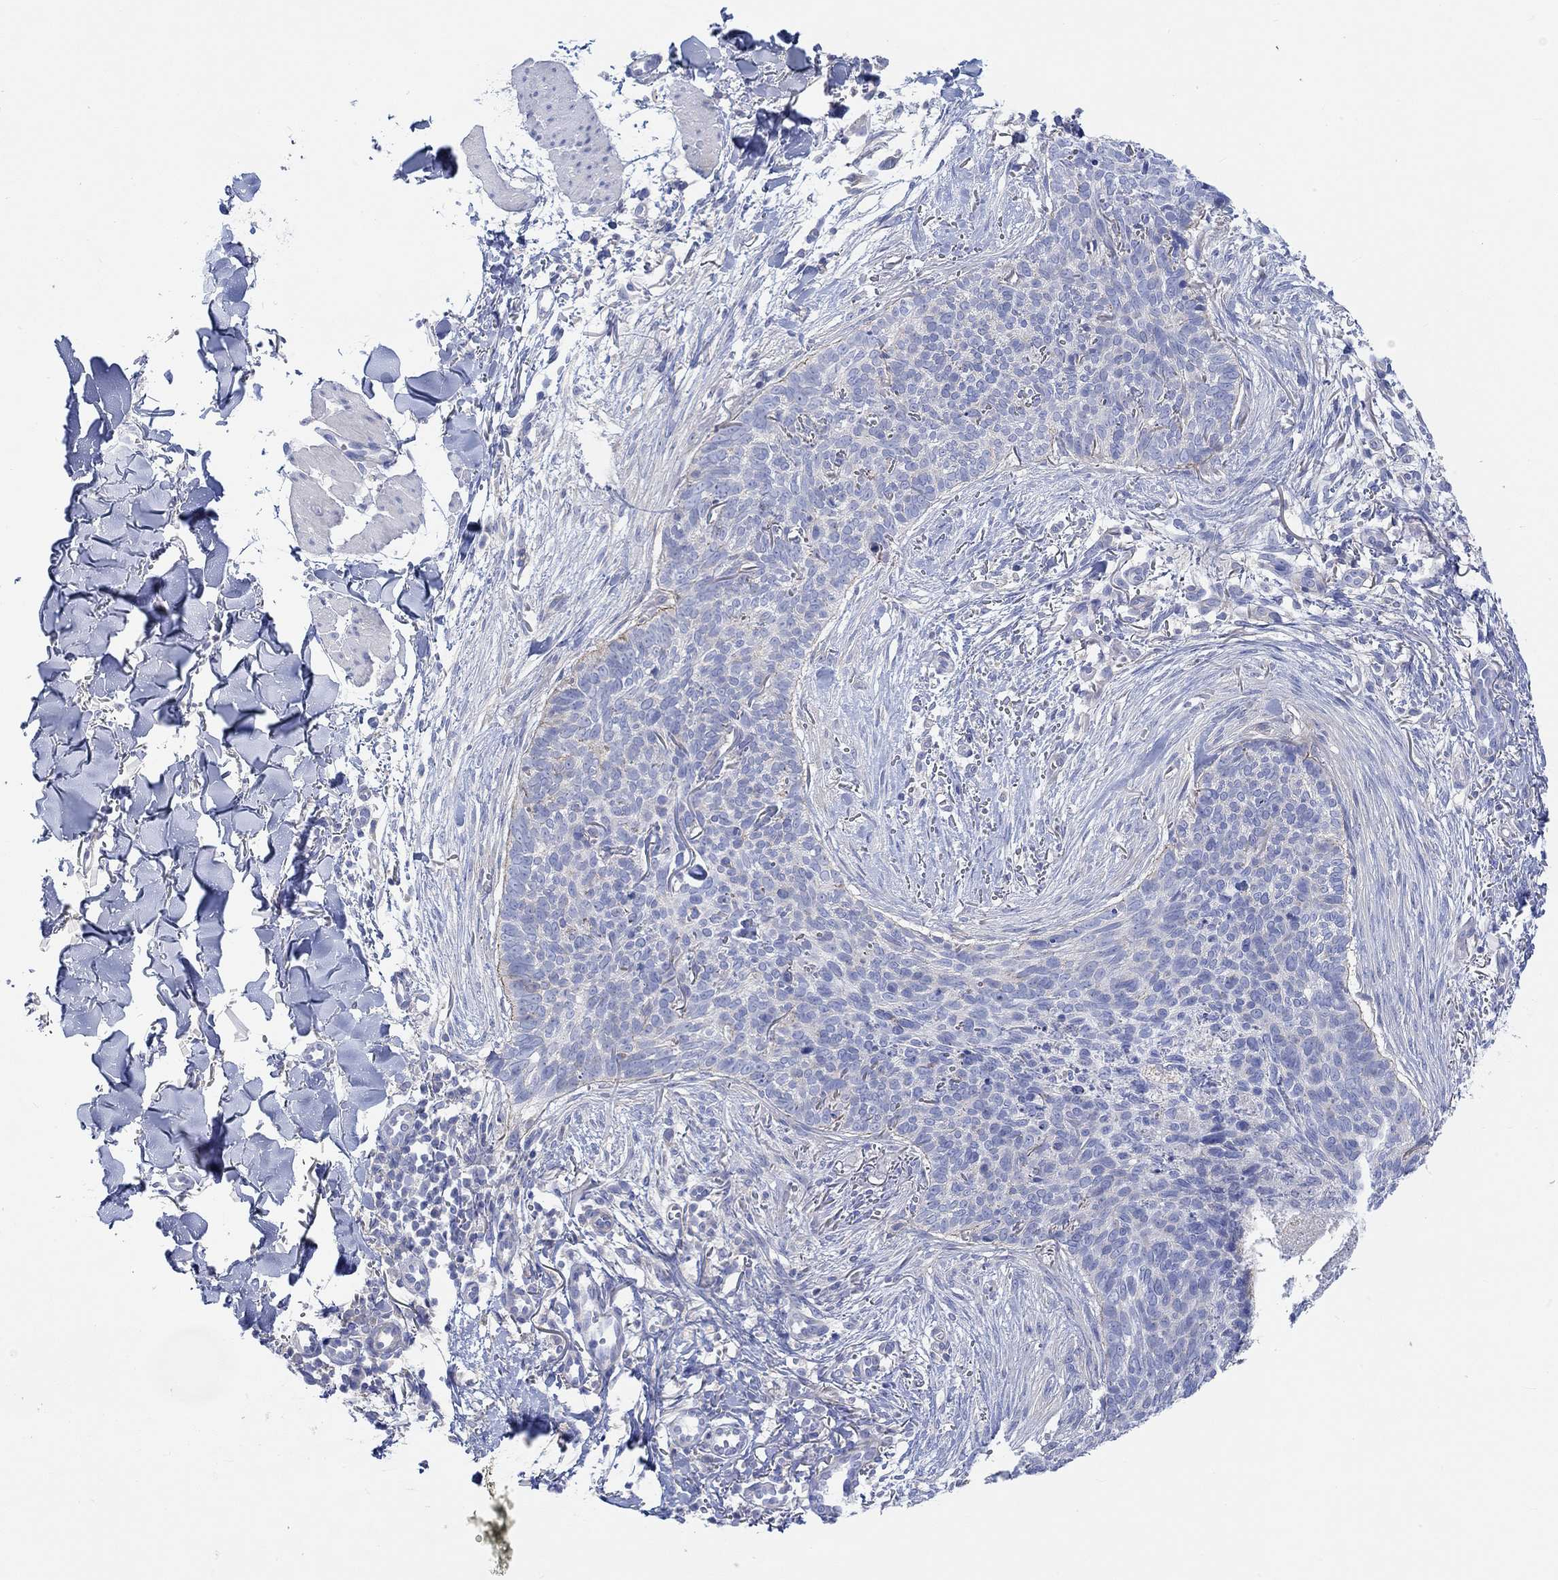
{"staining": {"intensity": "negative", "quantity": "none", "location": "none"}, "tissue": "skin cancer", "cell_type": "Tumor cells", "image_type": "cancer", "snomed": [{"axis": "morphology", "description": "Basal cell carcinoma"}, {"axis": "topography", "description": "Skin"}], "caption": "Tumor cells show no significant positivity in skin cancer (basal cell carcinoma).", "gene": "REEP6", "patient": {"sex": "male", "age": 64}}